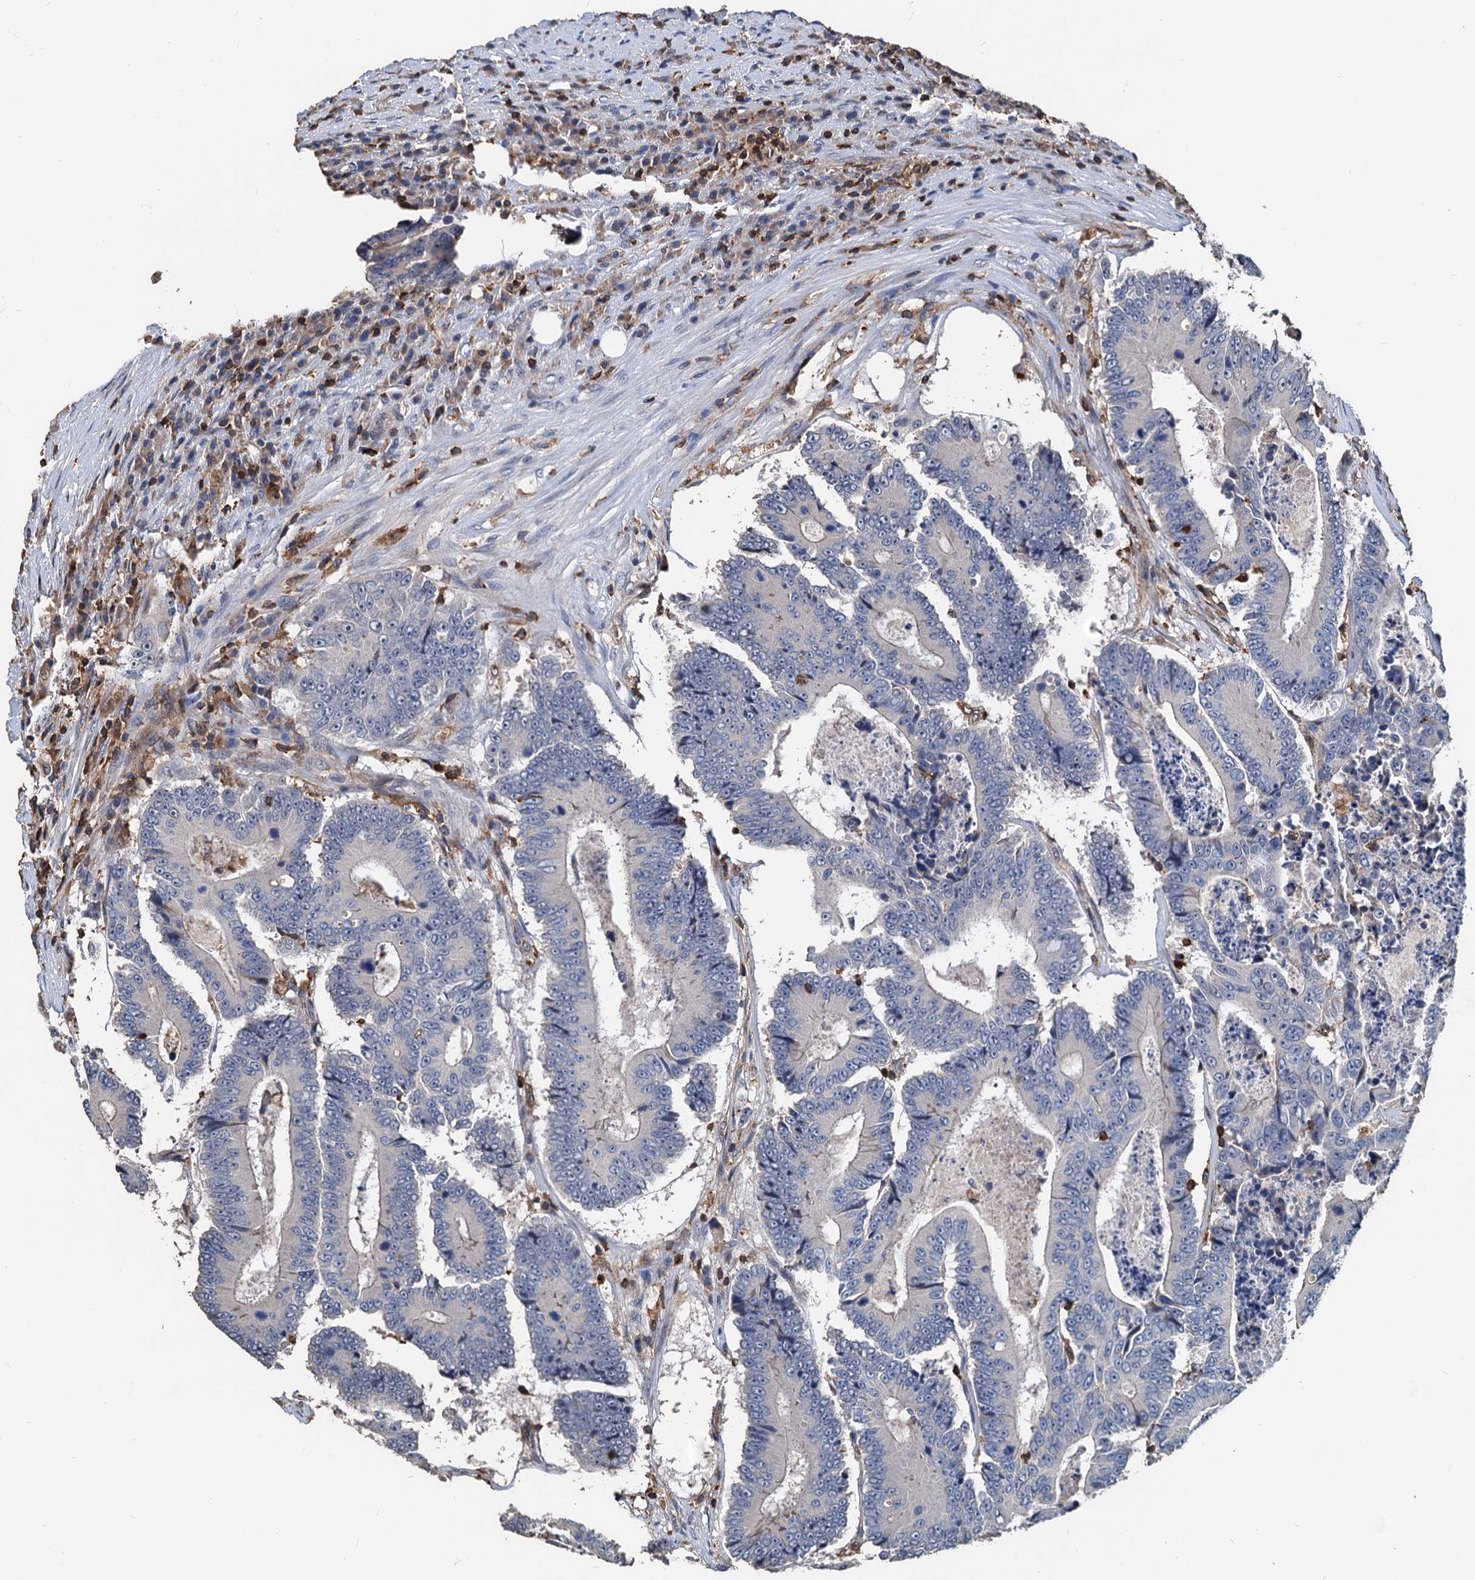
{"staining": {"intensity": "negative", "quantity": "none", "location": "none"}, "tissue": "colorectal cancer", "cell_type": "Tumor cells", "image_type": "cancer", "snomed": [{"axis": "morphology", "description": "Adenocarcinoma, NOS"}, {"axis": "topography", "description": "Colon"}], "caption": "A high-resolution histopathology image shows immunohistochemistry staining of colorectal cancer (adenocarcinoma), which displays no significant positivity in tumor cells.", "gene": "LCP2", "patient": {"sex": "male", "age": 83}}